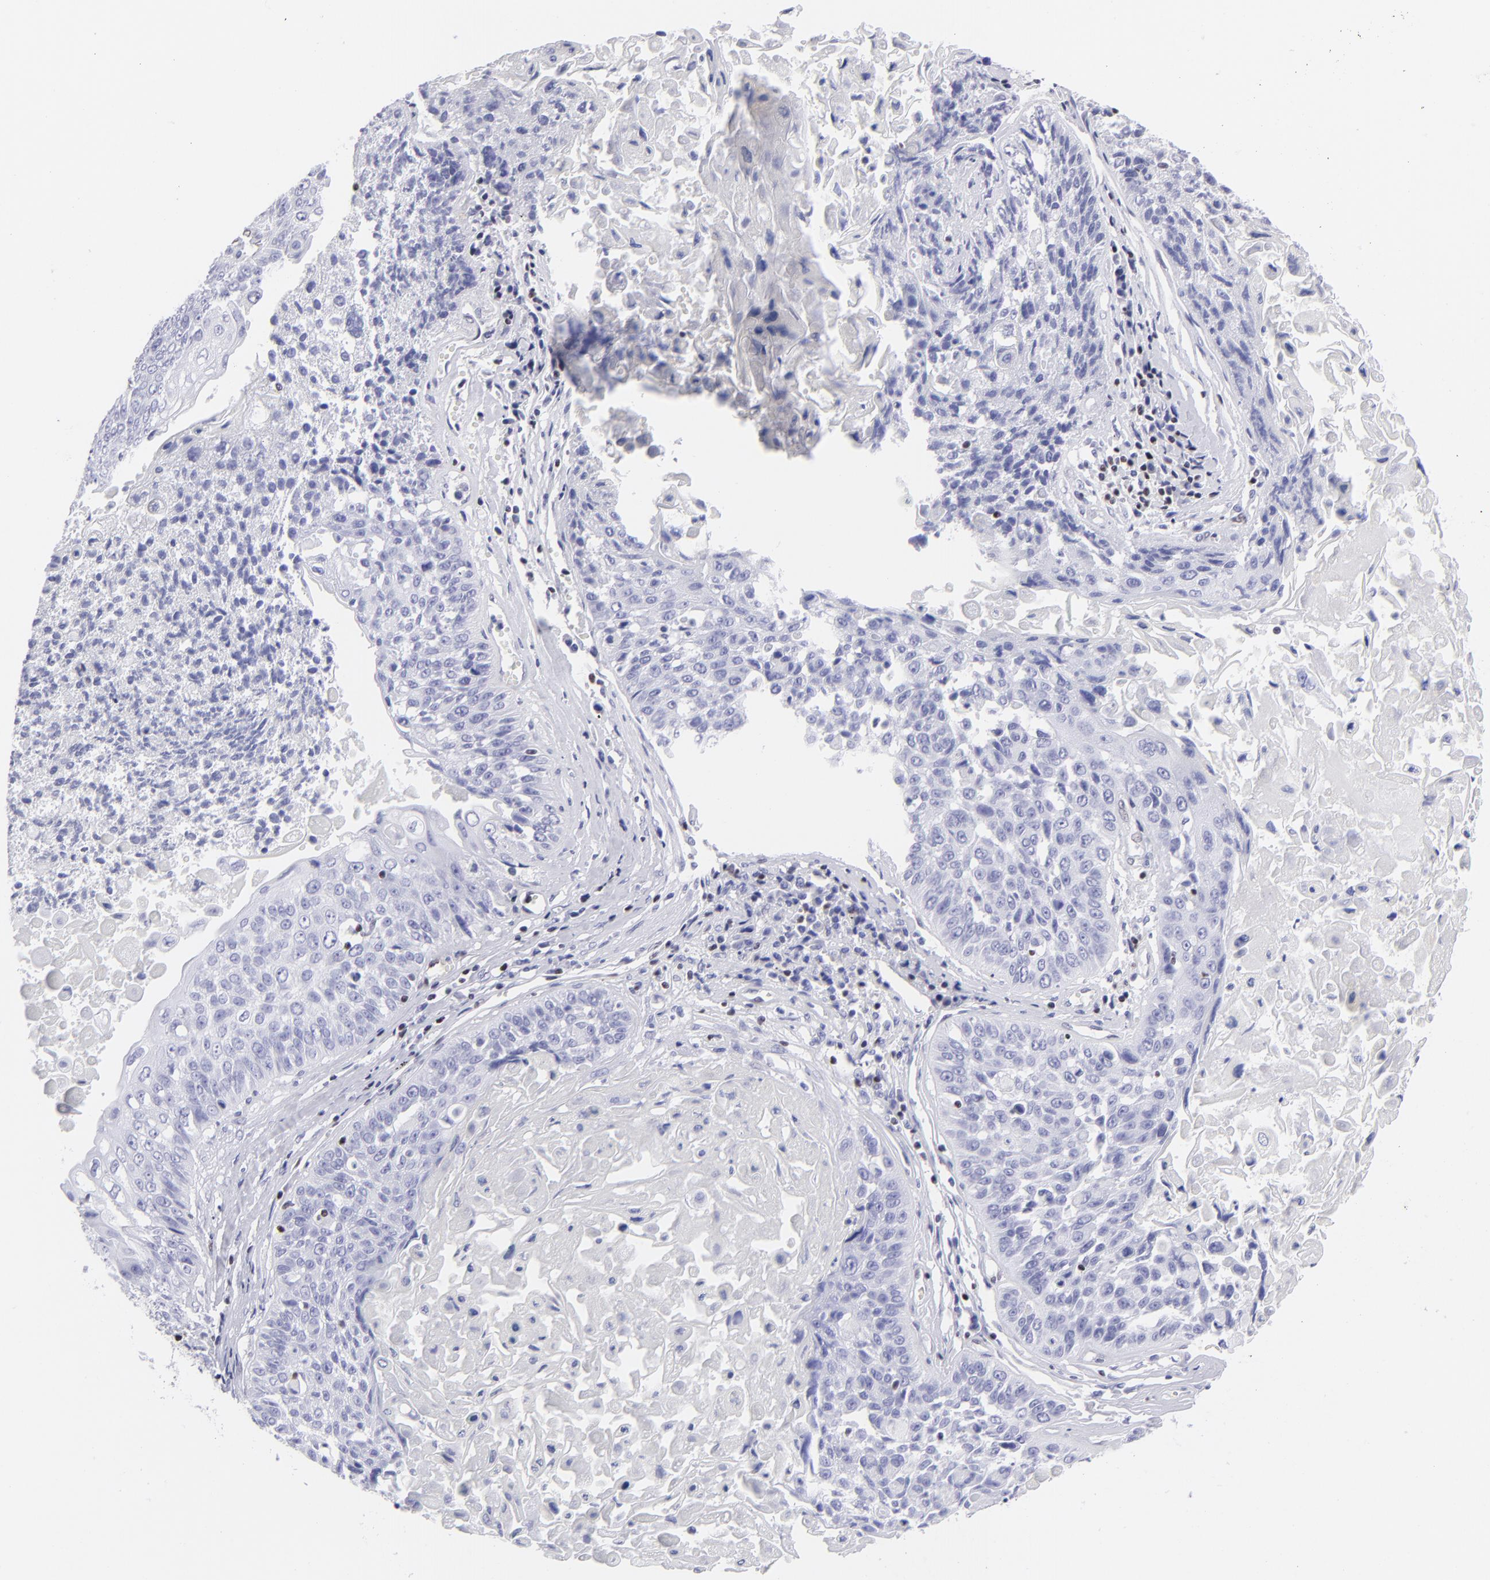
{"staining": {"intensity": "negative", "quantity": "none", "location": "none"}, "tissue": "lung cancer", "cell_type": "Tumor cells", "image_type": "cancer", "snomed": [{"axis": "morphology", "description": "Adenocarcinoma, NOS"}, {"axis": "topography", "description": "Lung"}], "caption": "Lung cancer was stained to show a protein in brown. There is no significant positivity in tumor cells. Nuclei are stained in blue.", "gene": "ETS1", "patient": {"sex": "male", "age": 60}}